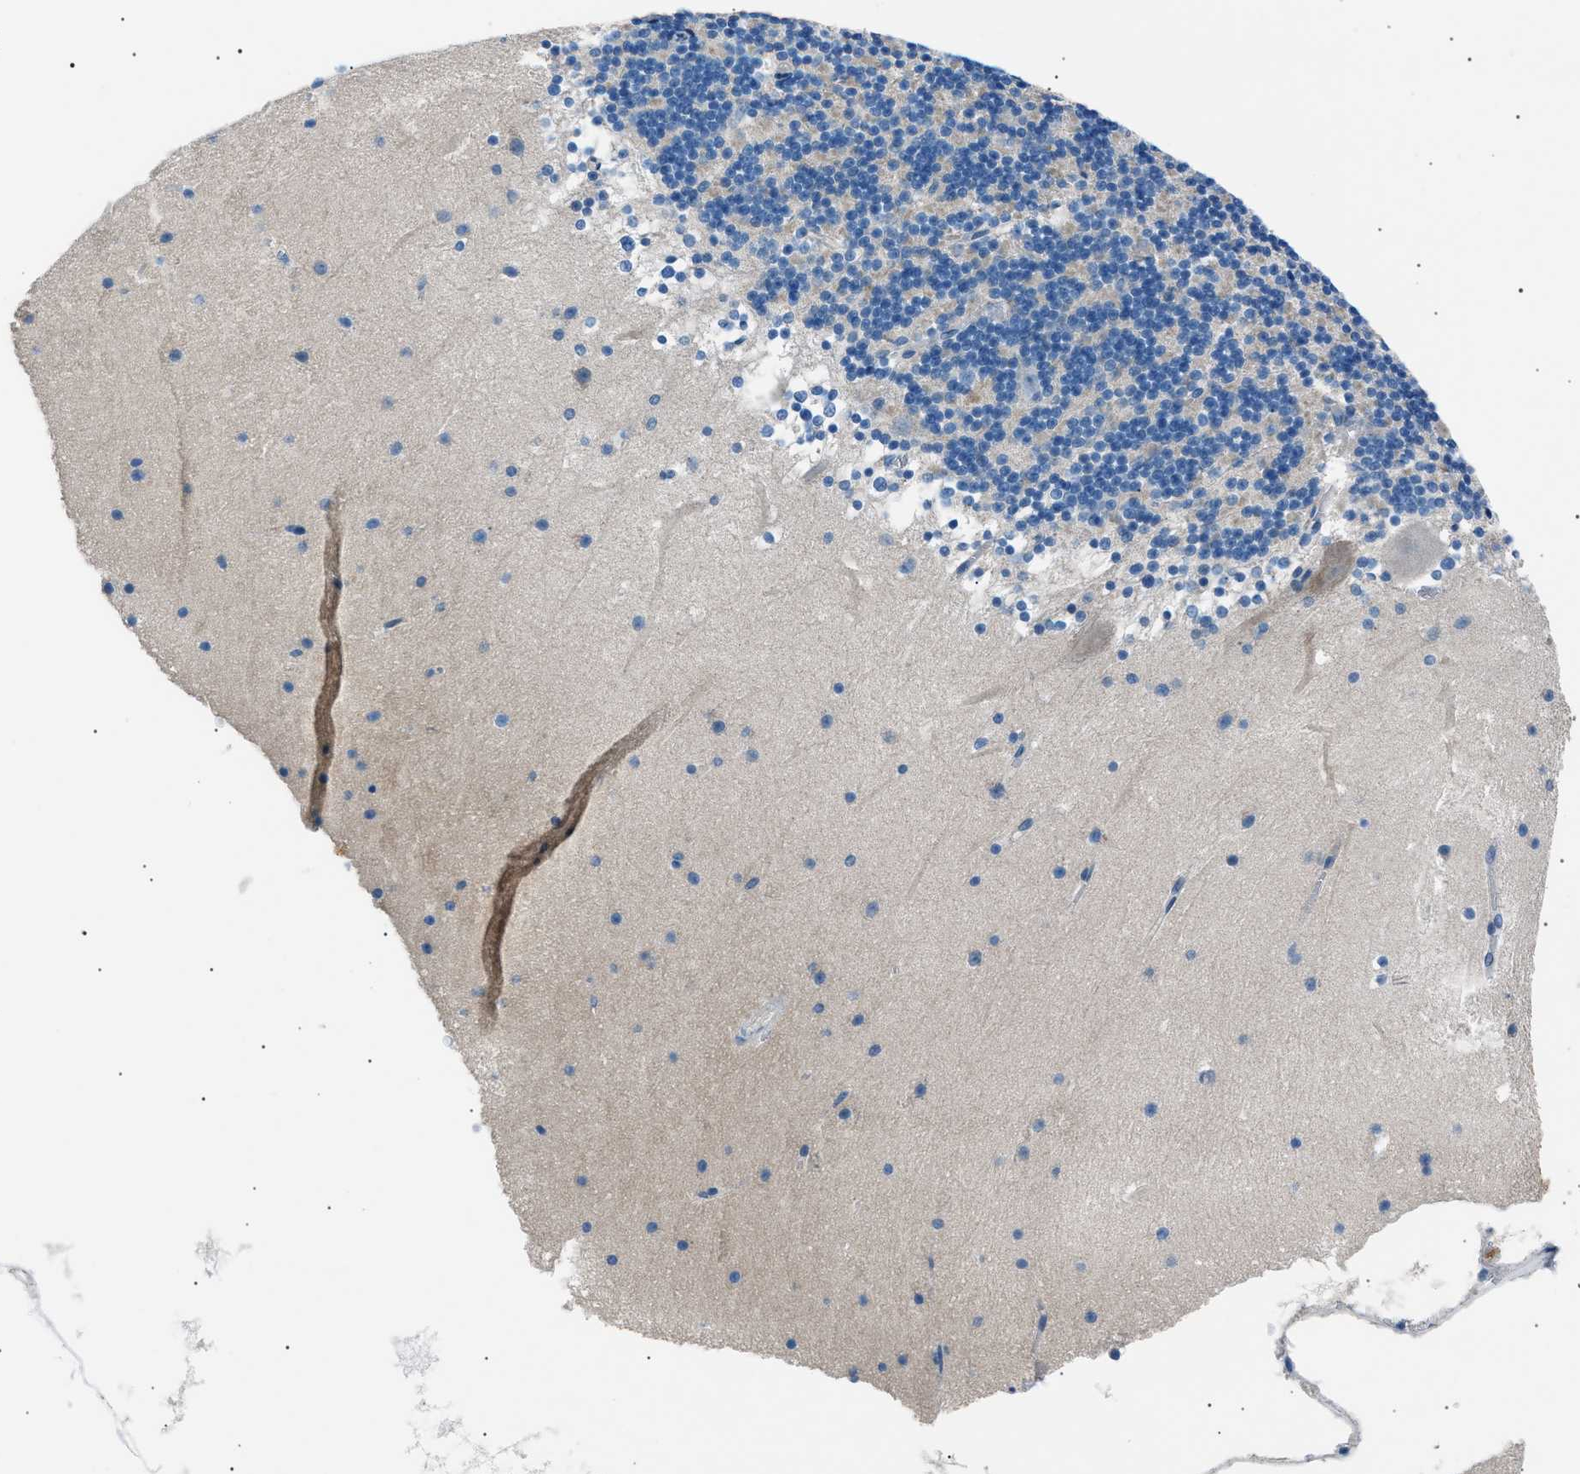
{"staining": {"intensity": "negative", "quantity": "none", "location": "none"}, "tissue": "cerebellum", "cell_type": "Cells in granular layer", "image_type": "normal", "snomed": [{"axis": "morphology", "description": "Normal tissue, NOS"}, {"axis": "topography", "description": "Cerebellum"}], "caption": "Micrograph shows no protein positivity in cells in granular layer of benign cerebellum. (Stains: DAB immunohistochemistry (IHC) with hematoxylin counter stain, Microscopy: brightfield microscopy at high magnification).", "gene": "LRRC37B", "patient": {"sex": "male", "age": 45}}